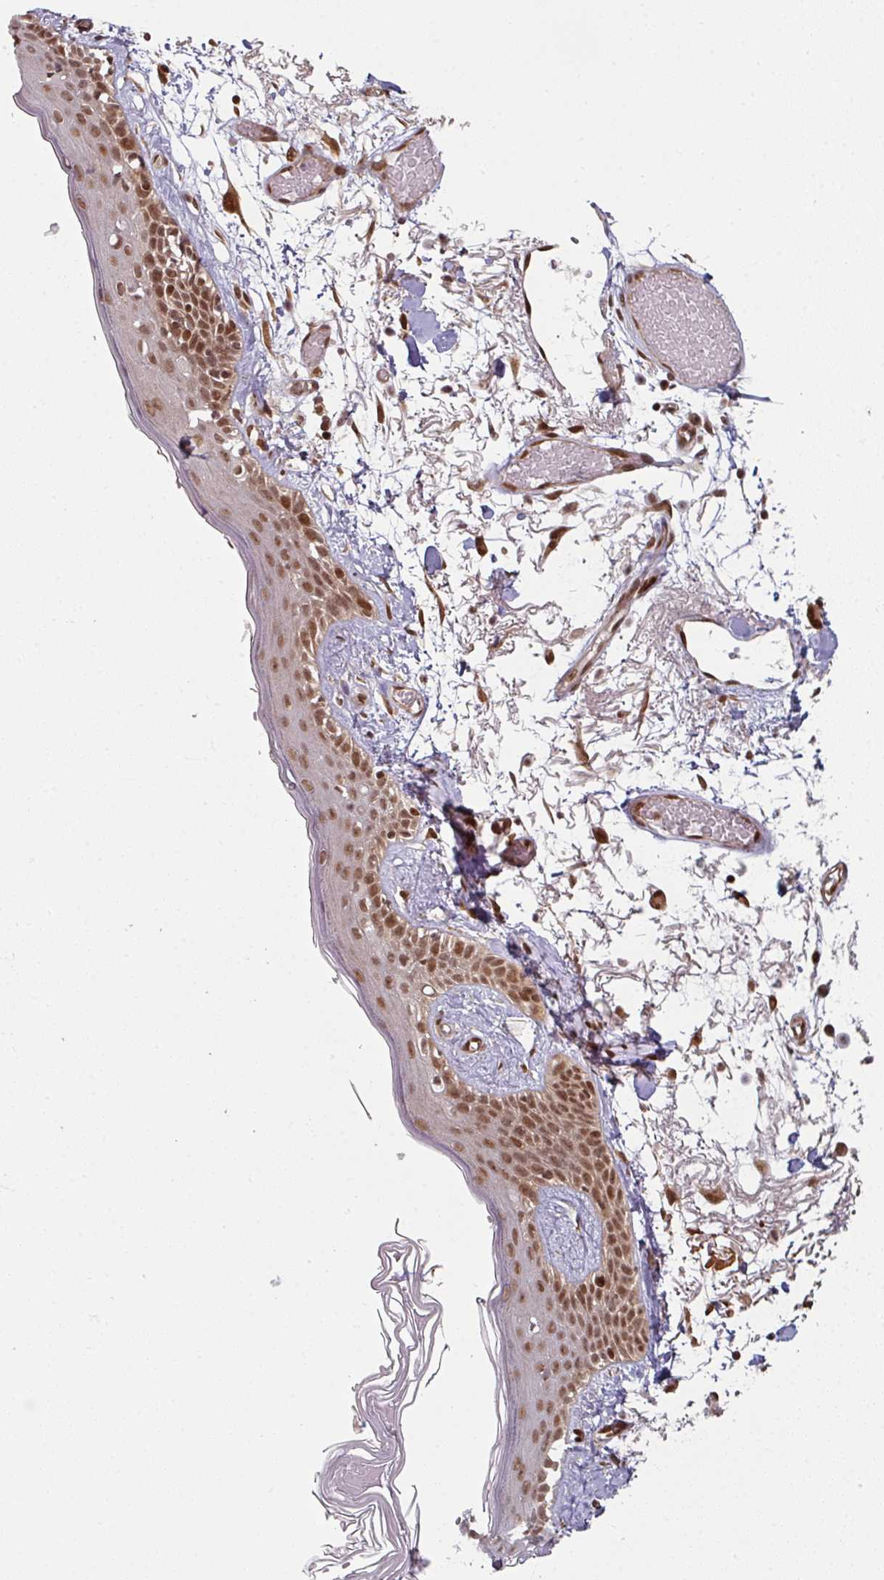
{"staining": {"intensity": "moderate", "quantity": ">75%", "location": "nuclear"}, "tissue": "skin", "cell_type": "Fibroblasts", "image_type": "normal", "snomed": [{"axis": "morphology", "description": "Normal tissue, NOS"}, {"axis": "topography", "description": "Skin"}], "caption": "Protein expression by IHC displays moderate nuclear positivity in approximately >75% of fibroblasts in benign skin. (DAB IHC with brightfield microscopy, high magnification).", "gene": "SIK3", "patient": {"sex": "male", "age": 79}}